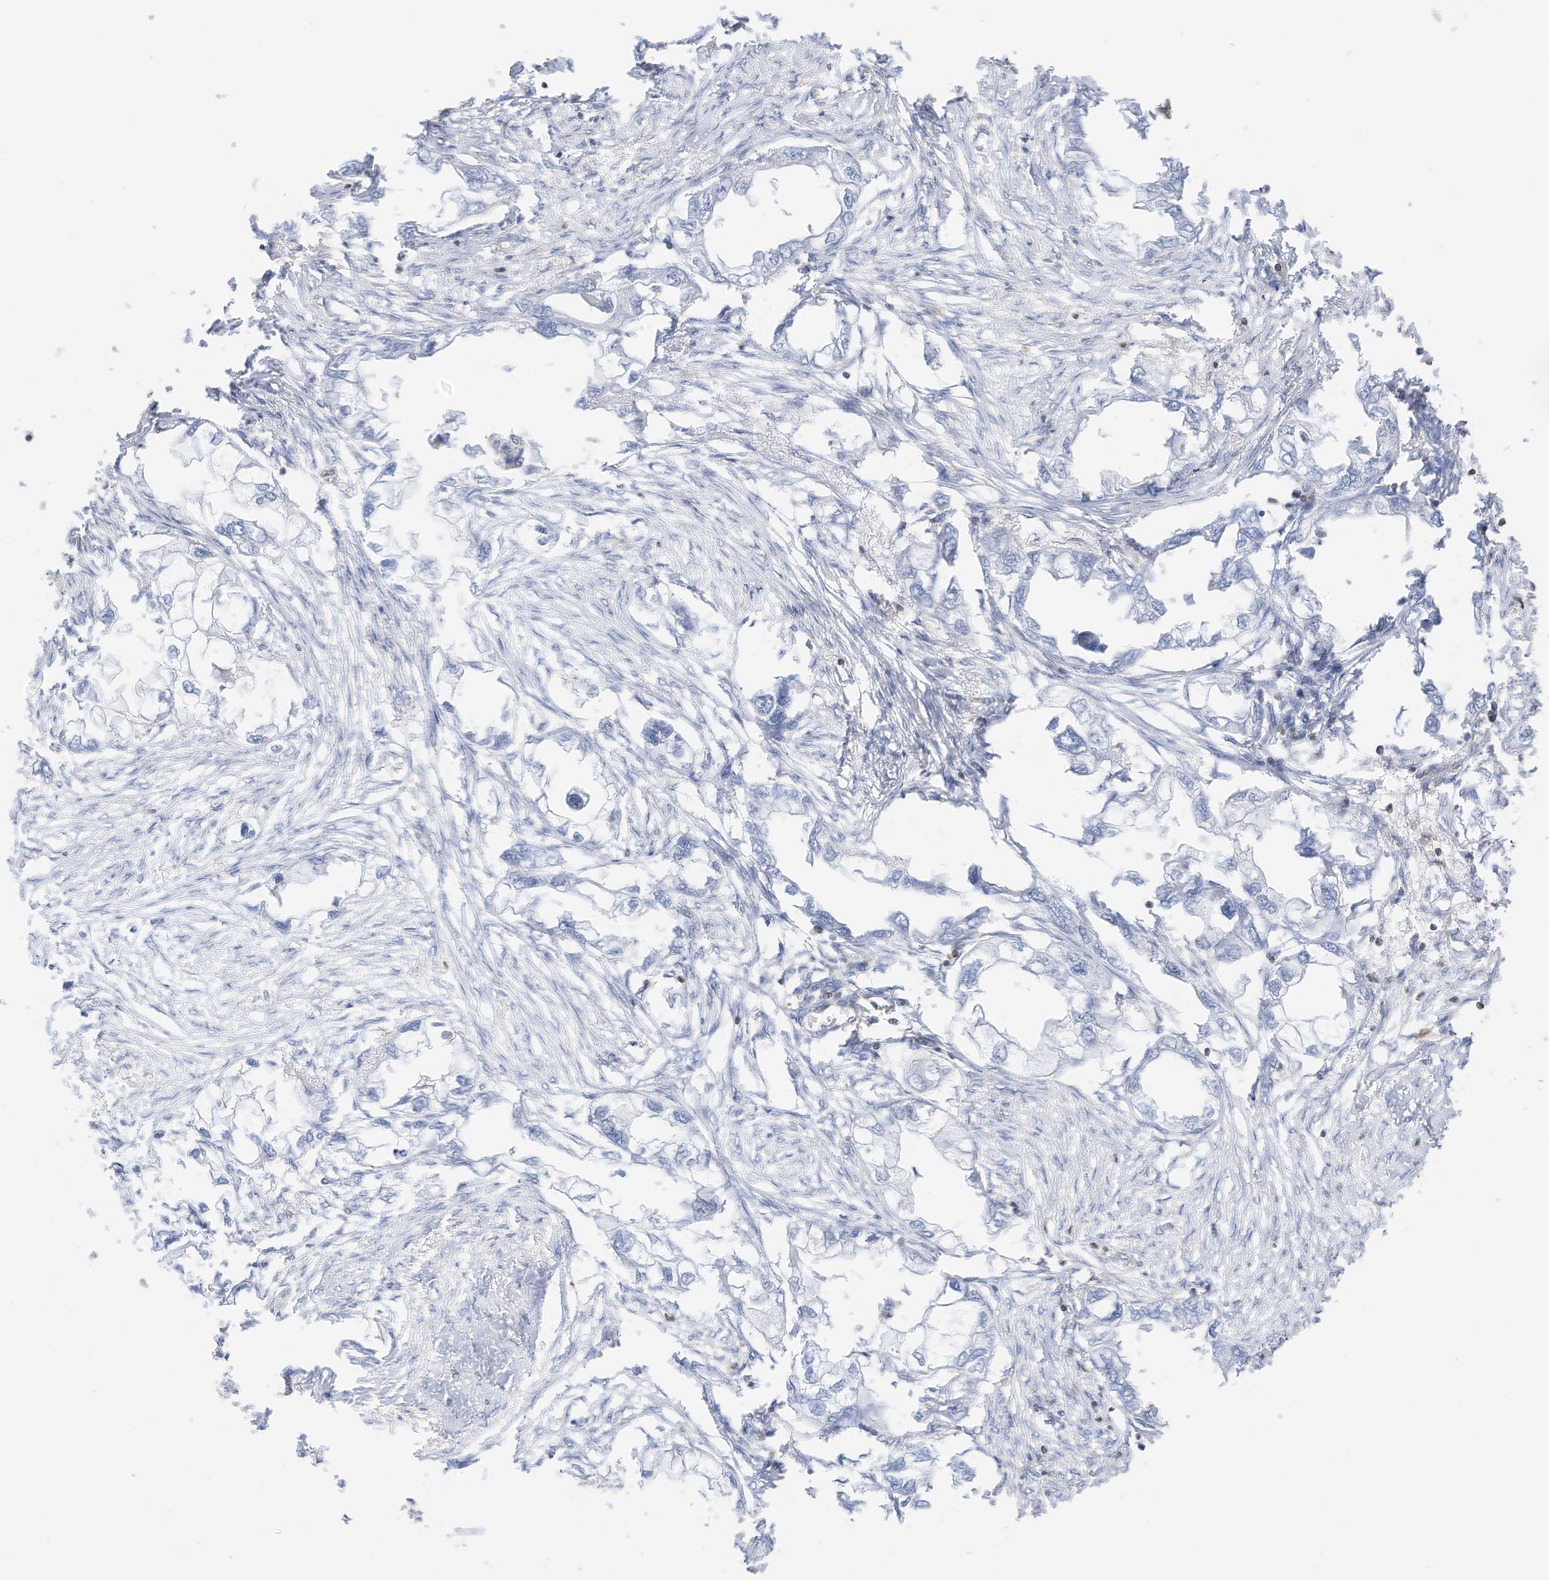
{"staining": {"intensity": "negative", "quantity": "none", "location": "none"}, "tissue": "endometrial cancer", "cell_type": "Tumor cells", "image_type": "cancer", "snomed": [{"axis": "morphology", "description": "Adenocarcinoma, NOS"}, {"axis": "morphology", "description": "Adenocarcinoma, metastatic, NOS"}, {"axis": "topography", "description": "Adipose tissue"}, {"axis": "topography", "description": "Endometrium"}], "caption": "Protein analysis of adenocarcinoma (endometrial) displays no significant positivity in tumor cells.", "gene": "ARHGAP25", "patient": {"sex": "female", "age": 67}}